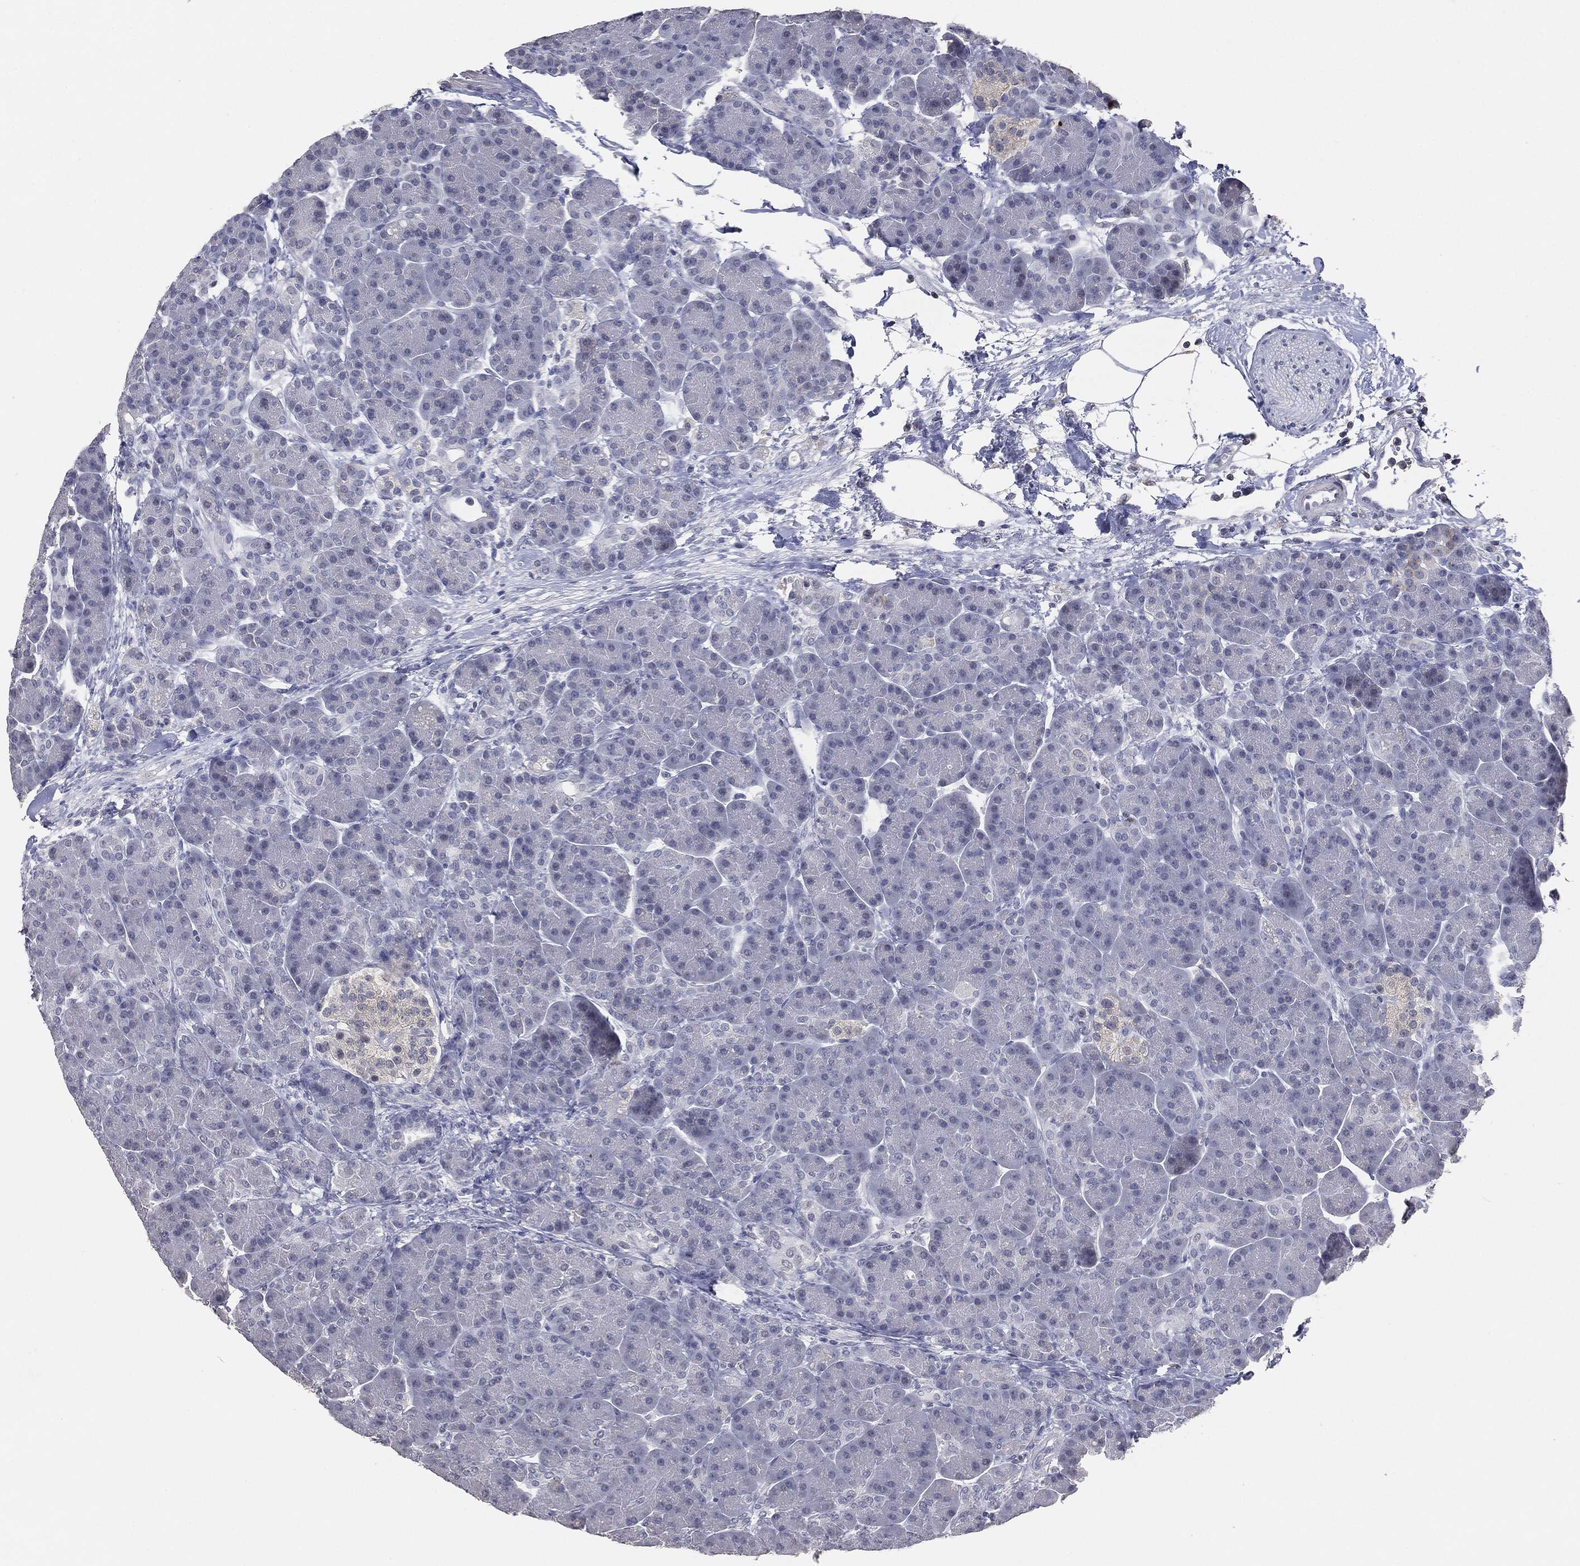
{"staining": {"intensity": "negative", "quantity": "none", "location": "none"}, "tissue": "pancreas", "cell_type": "Exocrine glandular cells", "image_type": "normal", "snomed": [{"axis": "morphology", "description": "Normal tissue, NOS"}, {"axis": "topography", "description": "Pancreas"}], "caption": "High magnification brightfield microscopy of normal pancreas stained with DAB (3,3'-diaminobenzidine) (brown) and counterstained with hematoxylin (blue): exocrine glandular cells show no significant staining. The staining was performed using DAB to visualize the protein expression in brown, while the nuclei were stained in blue with hematoxylin (Magnification: 20x).", "gene": "SLC2A2", "patient": {"sex": "female", "age": 63}}